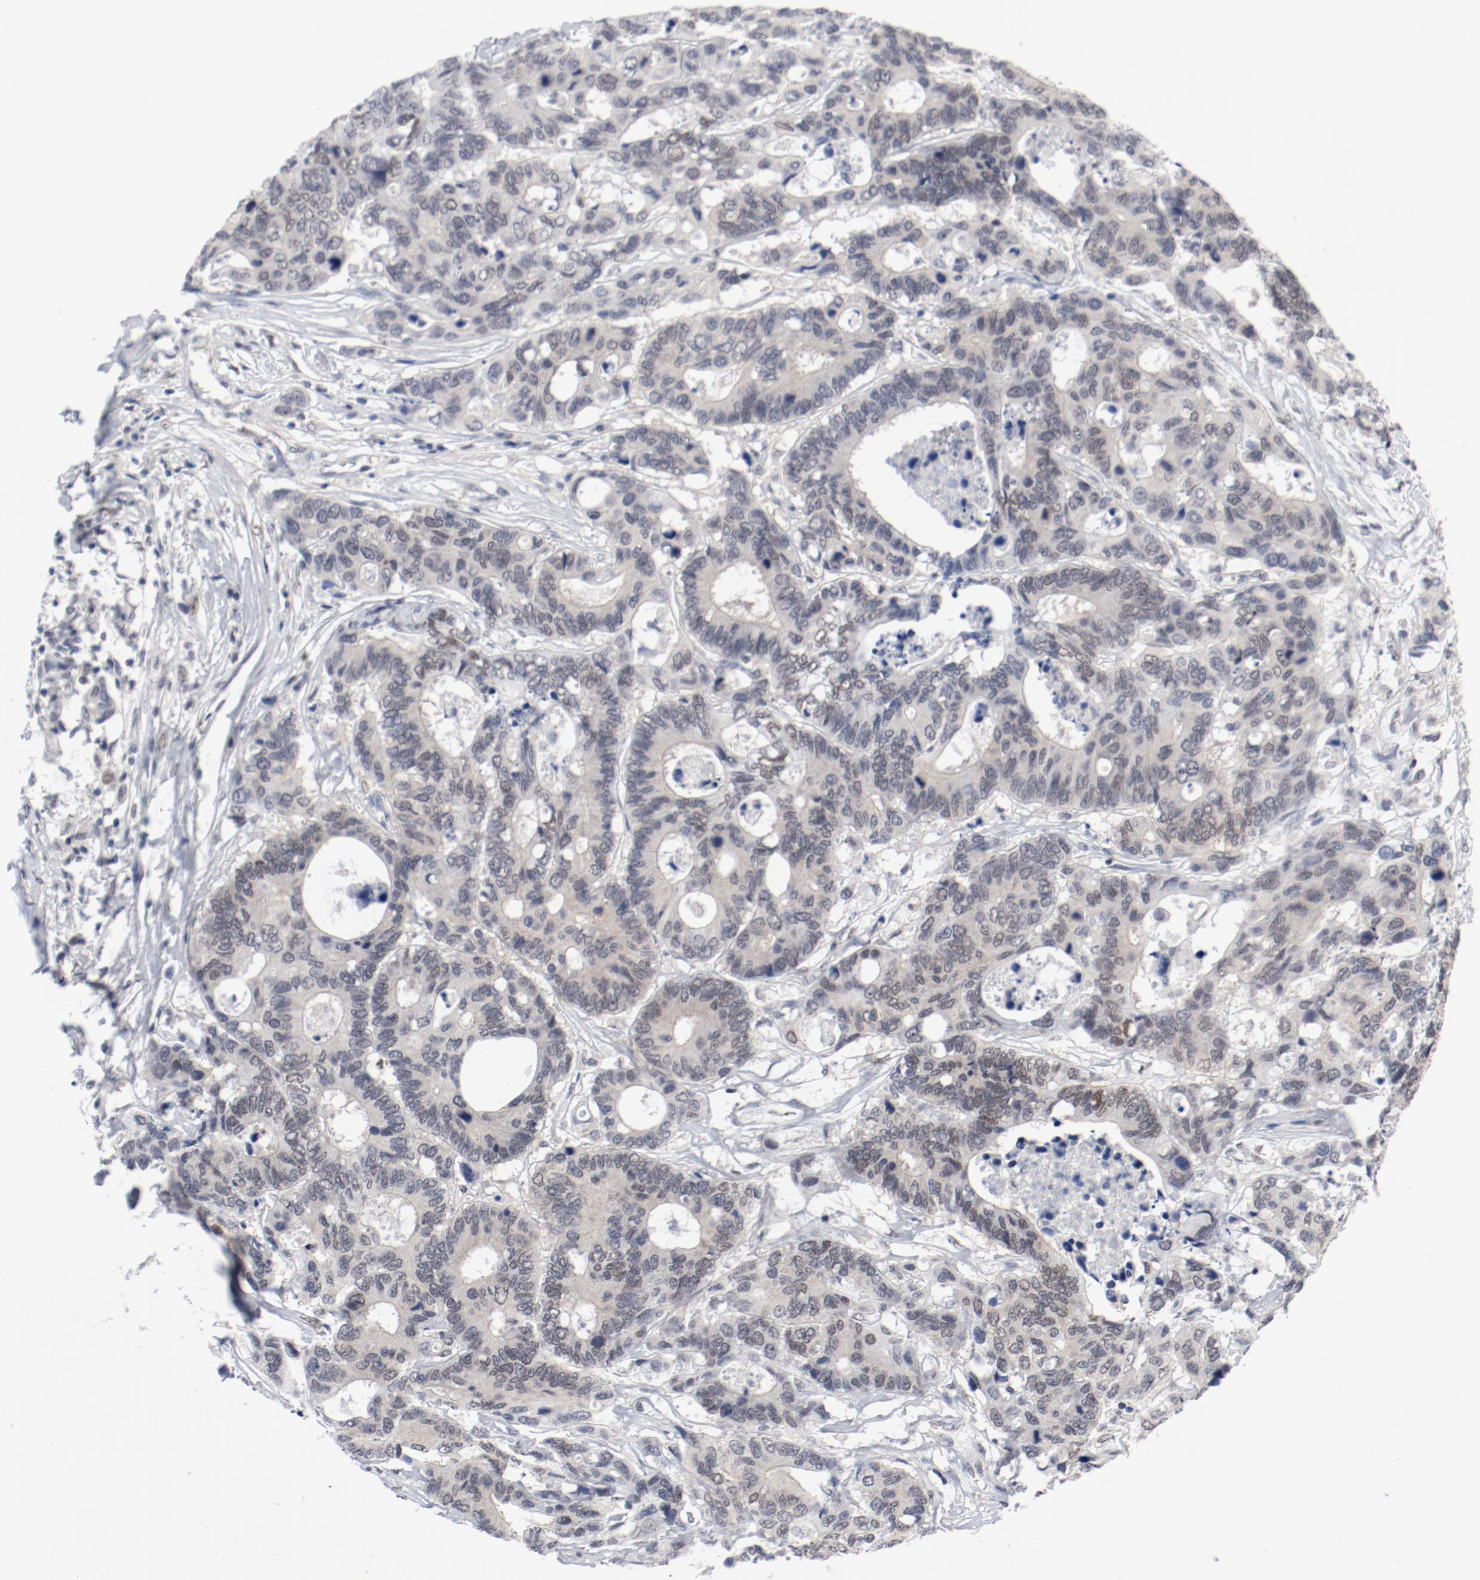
{"staining": {"intensity": "weak", "quantity": "<25%", "location": "nuclear"}, "tissue": "colorectal cancer", "cell_type": "Tumor cells", "image_type": "cancer", "snomed": [{"axis": "morphology", "description": "Adenocarcinoma, NOS"}, {"axis": "topography", "description": "Rectum"}], "caption": "A high-resolution image shows IHC staining of adenocarcinoma (colorectal), which exhibits no significant staining in tumor cells.", "gene": "ARNT", "patient": {"sex": "male", "age": 55}}